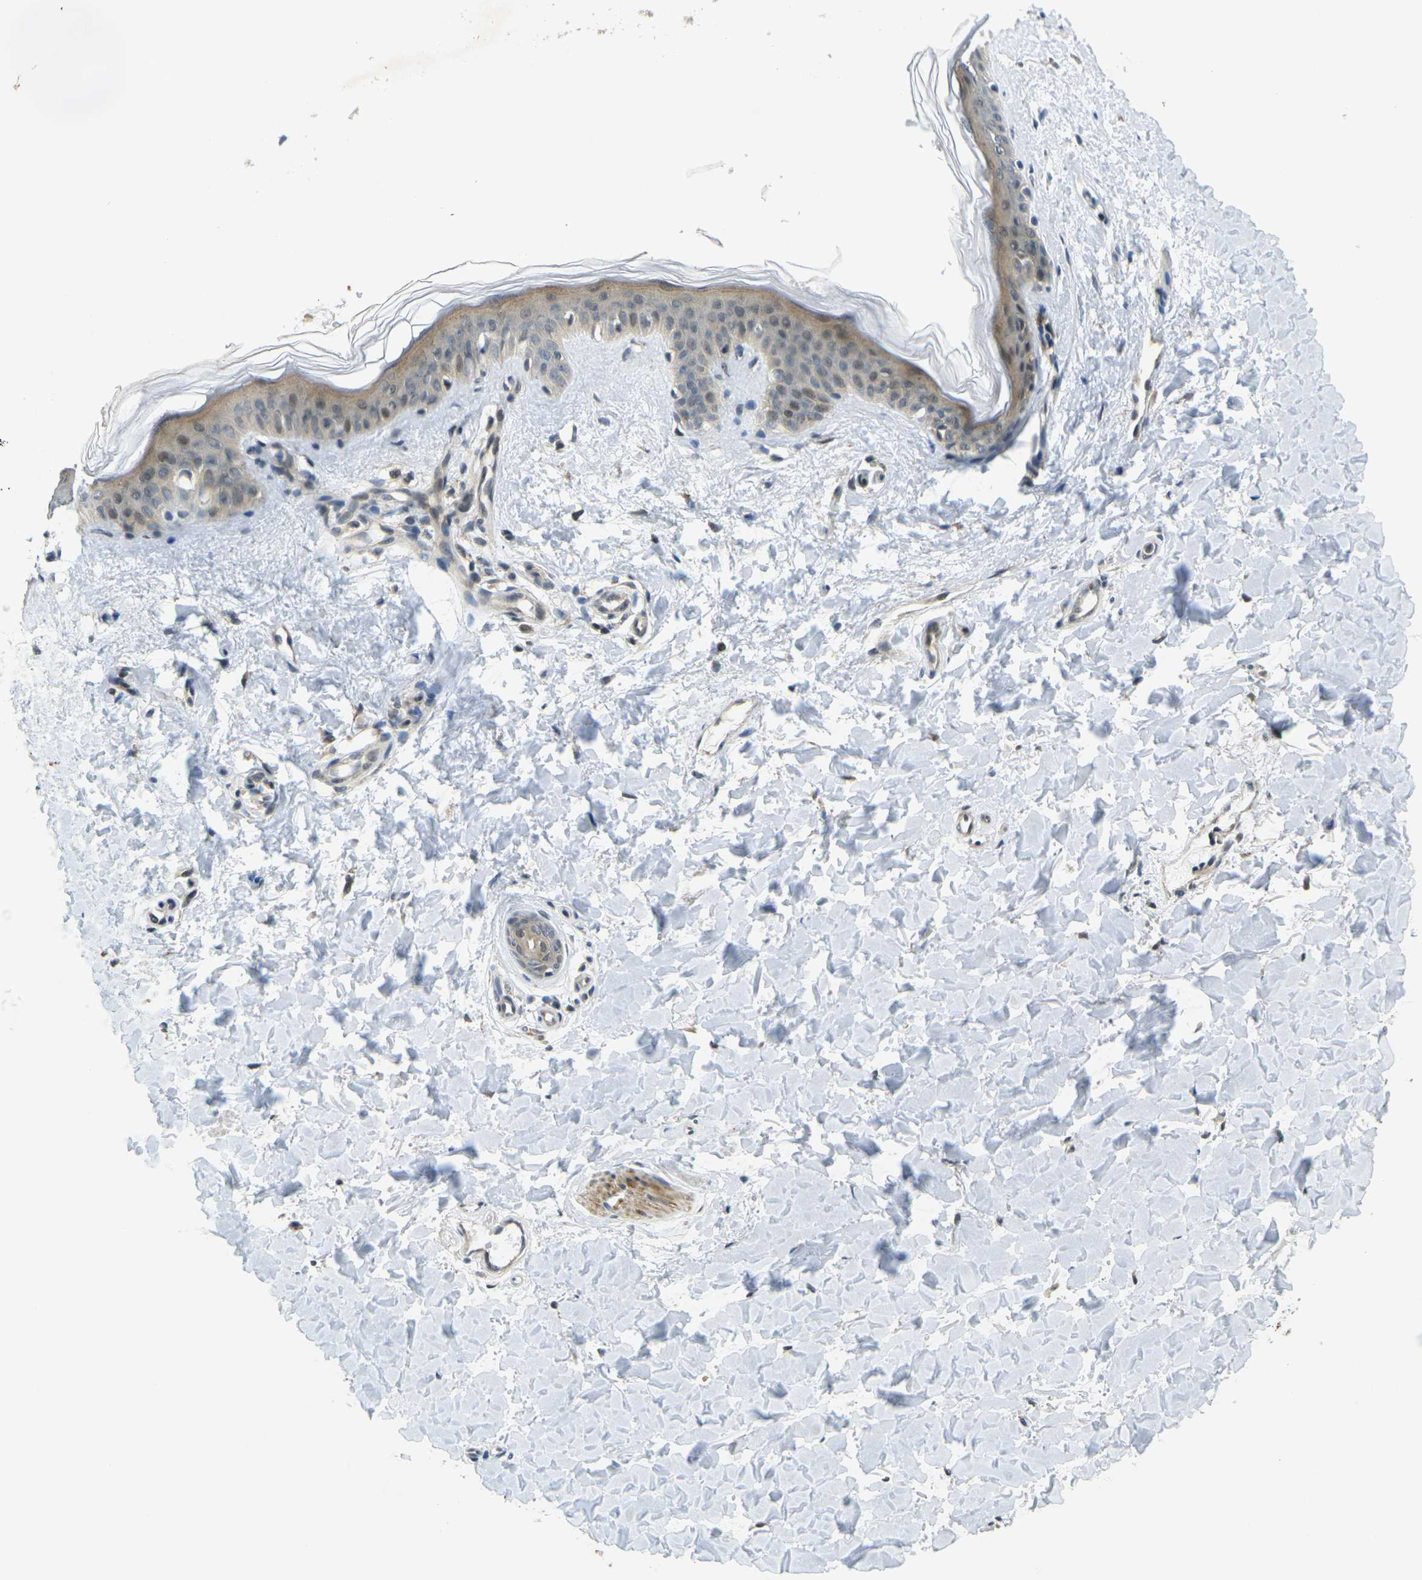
{"staining": {"intensity": "weak", "quantity": ">75%", "location": "cytoplasmic/membranous"}, "tissue": "skin", "cell_type": "Fibroblasts", "image_type": "normal", "snomed": [{"axis": "morphology", "description": "Normal tissue, NOS"}, {"axis": "topography", "description": "Skin"}], "caption": "Protein staining shows weak cytoplasmic/membranous staining in approximately >75% of fibroblasts in benign skin. Nuclei are stained in blue.", "gene": "KCTD10", "patient": {"sex": "female", "age": 41}}